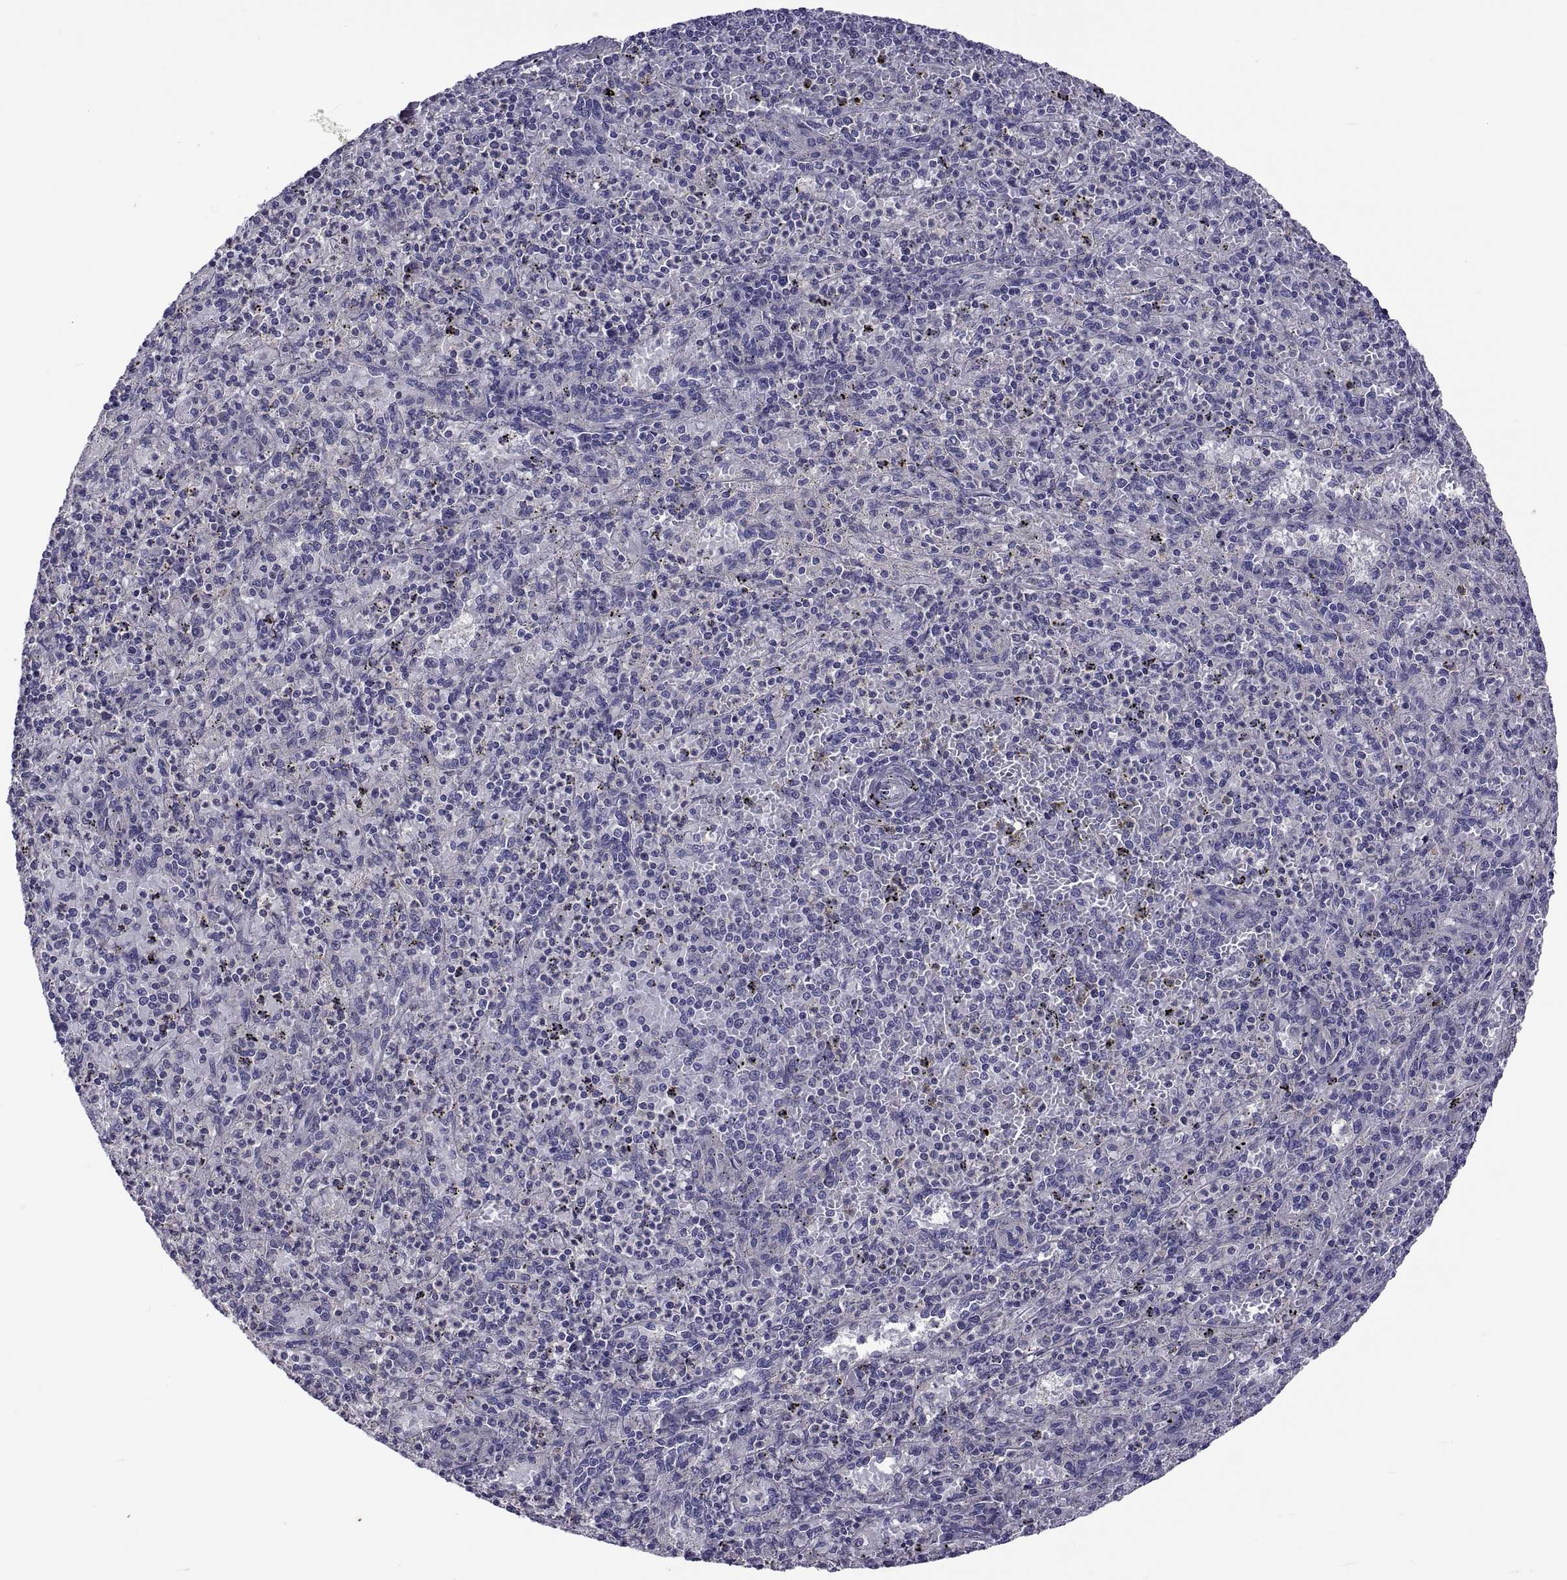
{"staining": {"intensity": "negative", "quantity": "none", "location": "none"}, "tissue": "spleen", "cell_type": "Cells in red pulp", "image_type": "normal", "snomed": [{"axis": "morphology", "description": "Normal tissue, NOS"}, {"axis": "topography", "description": "Spleen"}], "caption": "This is a micrograph of immunohistochemistry staining of unremarkable spleen, which shows no expression in cells in red pulp.", "gene": "TMC3", "patient": {"sex": "male", "age": 60}}